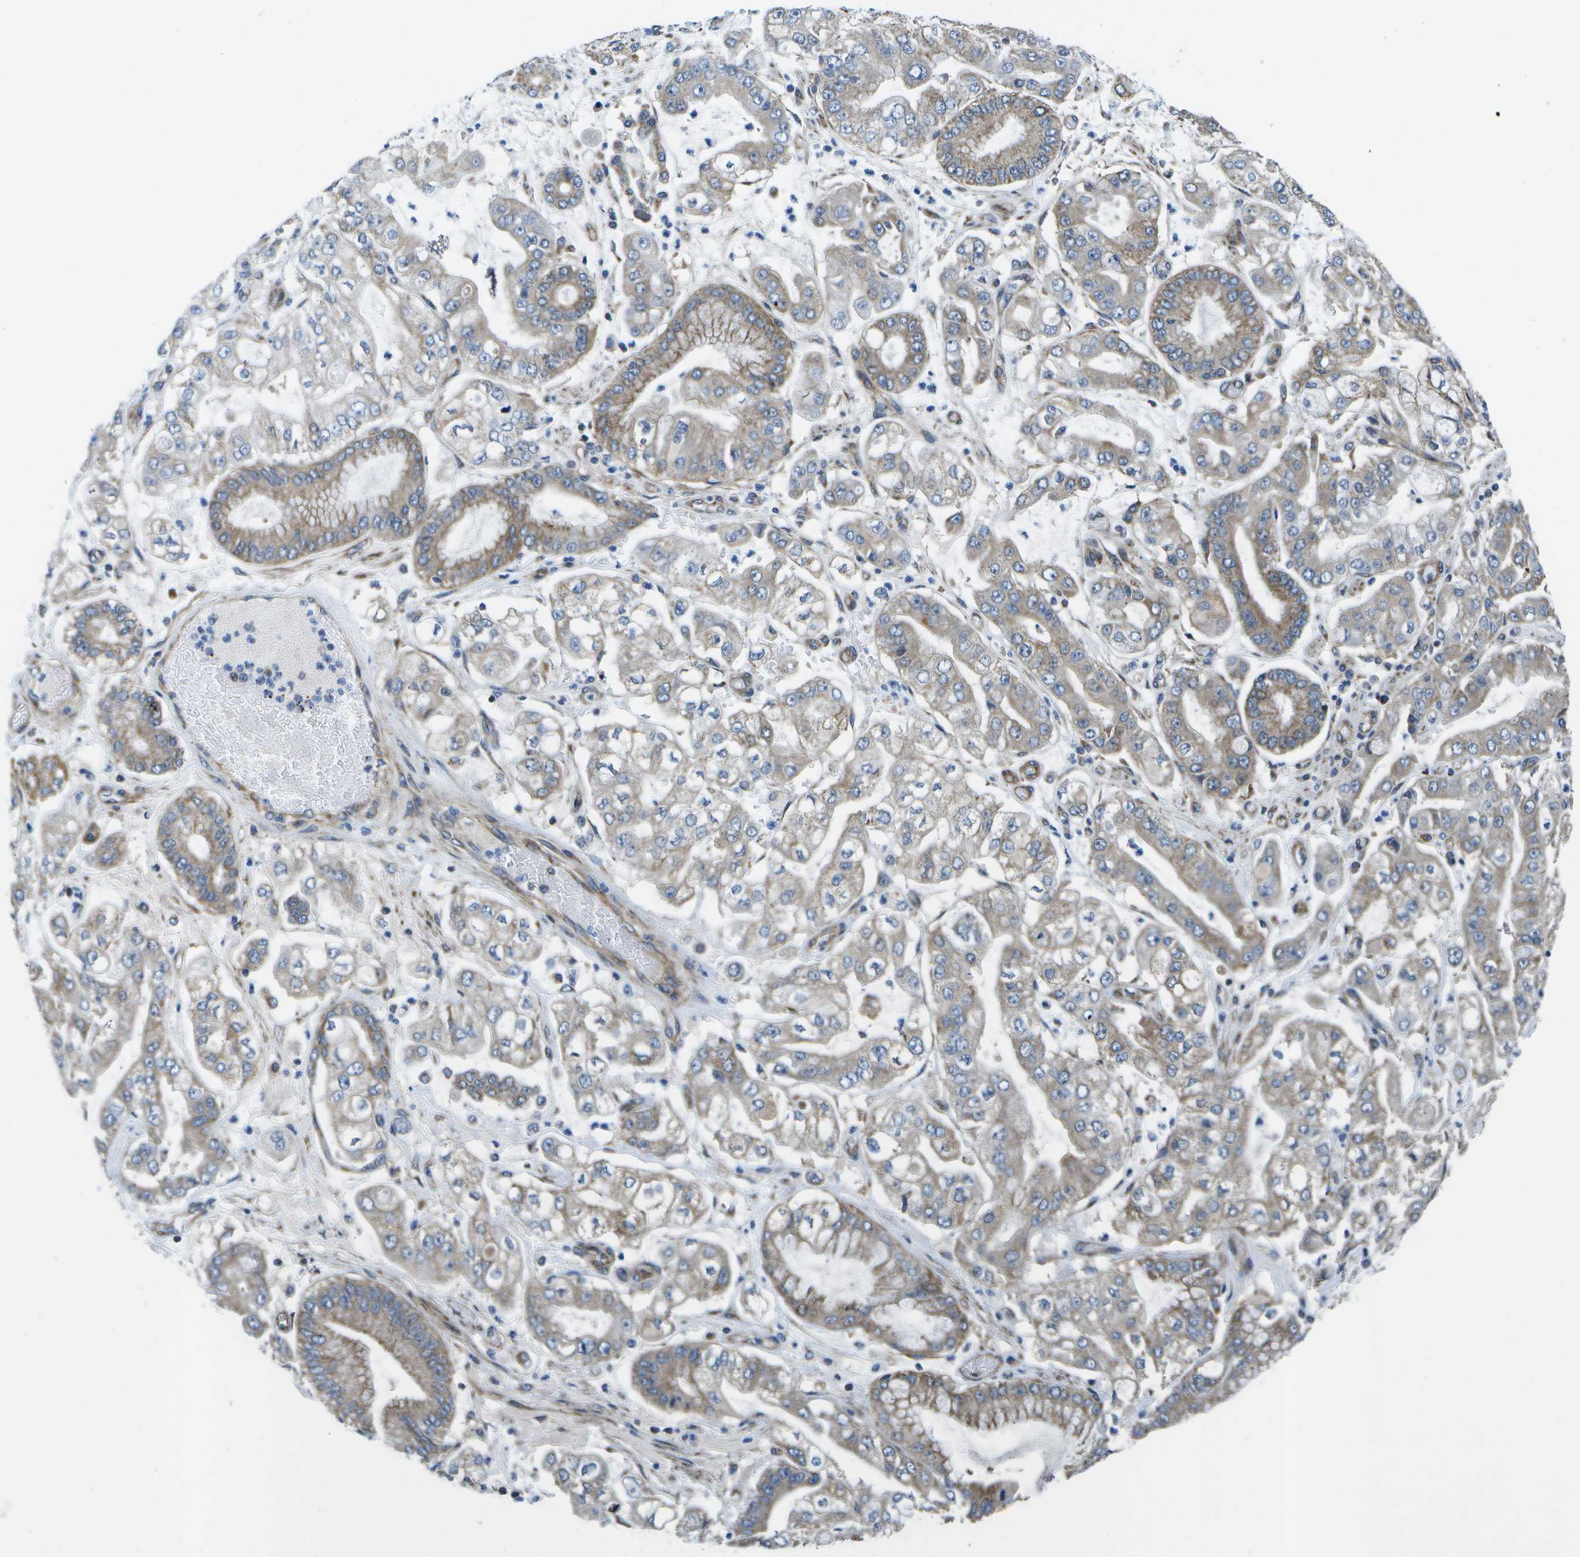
{"staining": {"intensity": "weak", "quantity": ">75%", "location": "cytoplasmic/membranous"}, "tissue": "stomach cancer", "cell_type": "Tumor cells", "image_type": "cancer", "snomed": [{"axis": "morphology", "description": "Adenocarcinoma, NOS"}, {"axis": "topography", "description": "Stomach"}], "caption": "Immunohistochemical staining of human stomach cancer (adenocarcinoma) reveals low levels of weak cytoplasmic/membranous protein expression in about >75% of tumor cells. The protein of interest is shown in brown color, while the nuclei are stained blue.", "gene": "MVK", "patient": {"sex": "male", "age": 76}}